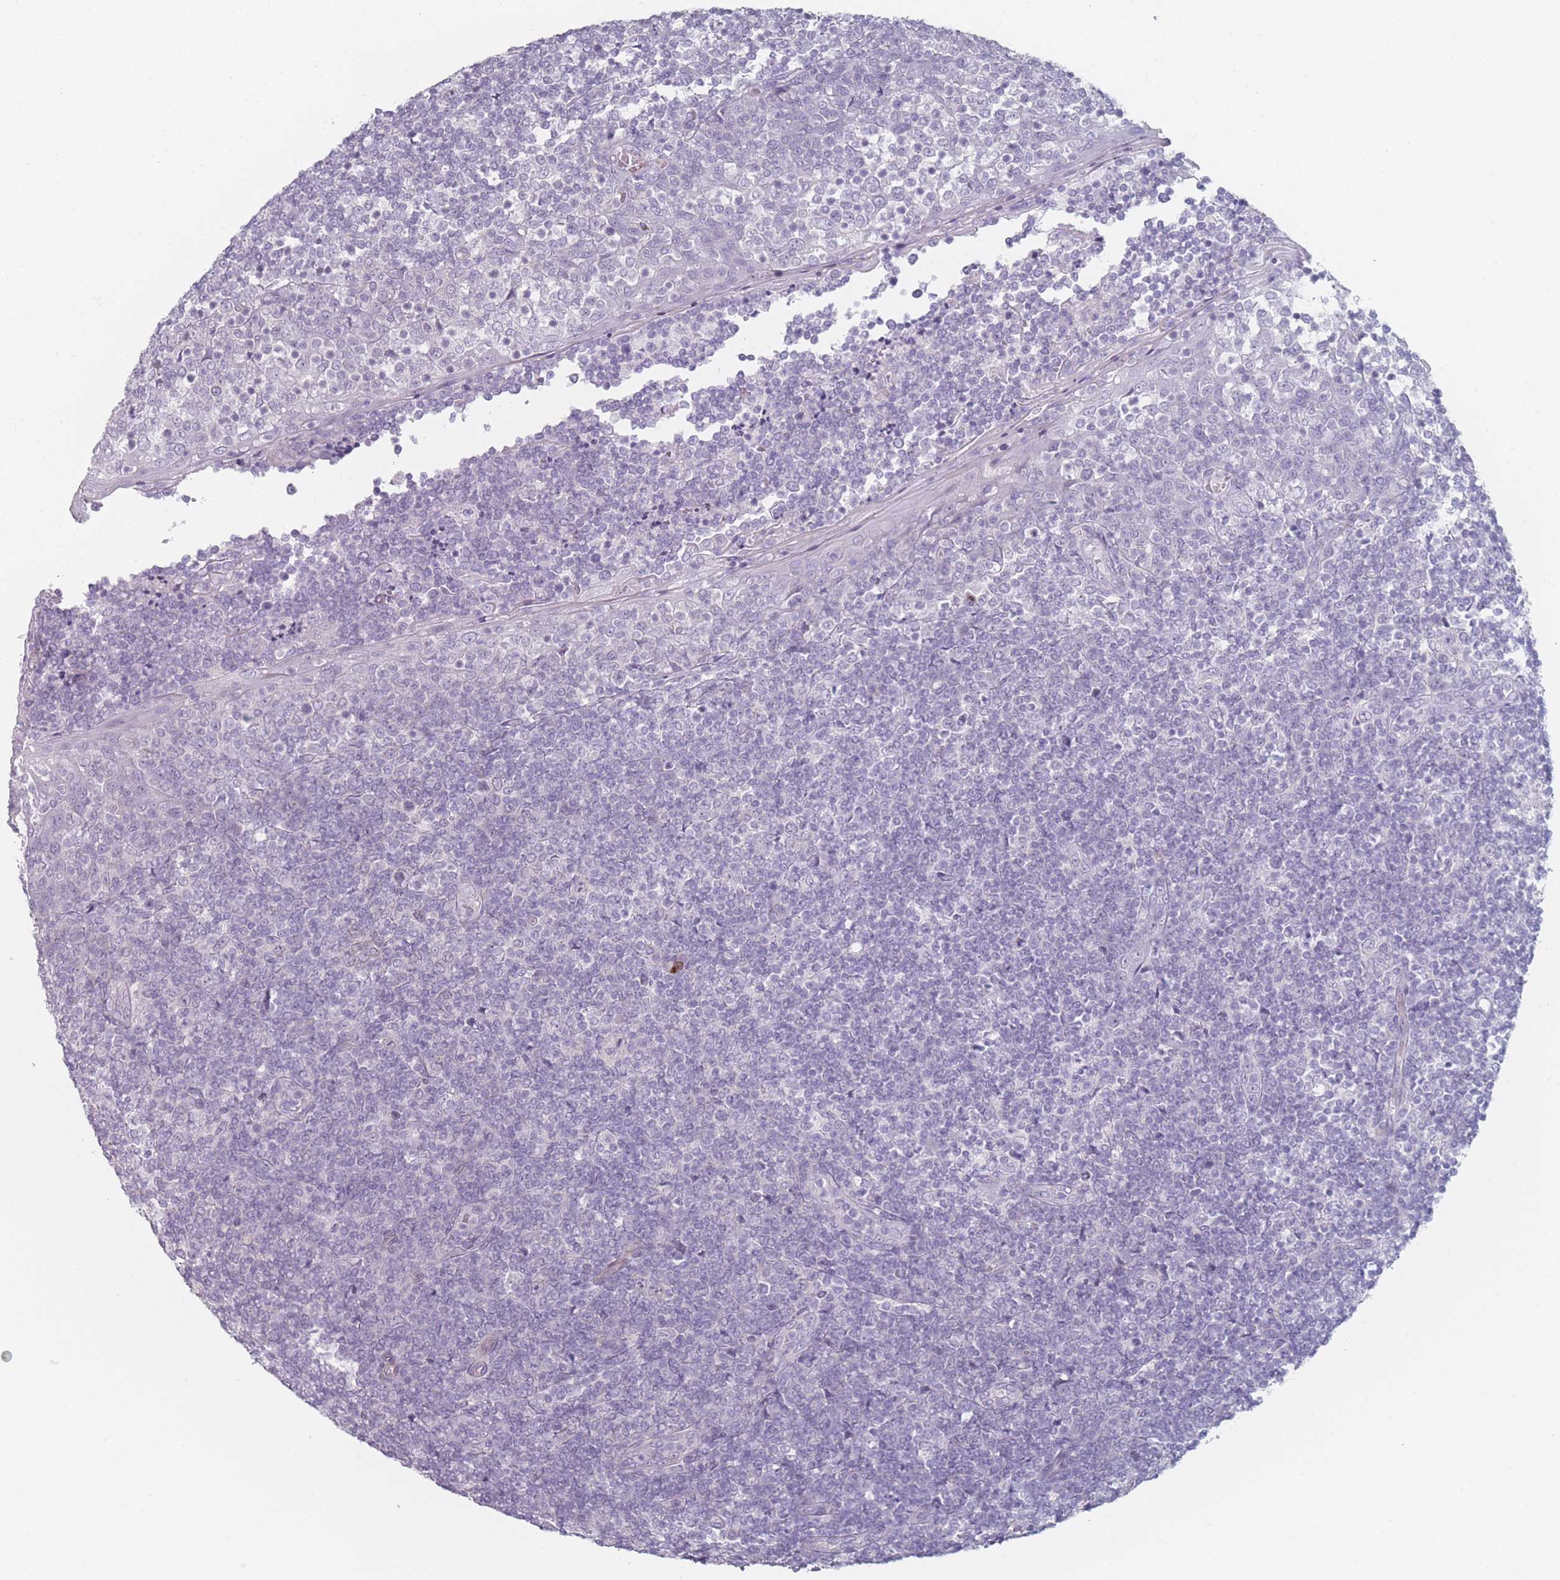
{"staining": {"intensity": "moderate", "quantity": "25%-75%", "location": "cytoplasmic/membranous"}, "tissue": "tonsil", "cell_type": "Germinal center cells", "image_type": "normal", "snomed": [{"axis": "morphology", "description": "Normal tissue, NOS"}, {"axis": "topography", "description": "Tonsil"}], "caption": "Protein staining of normal tonsil exhibits moderate cytoplasmic/membranous expression in approximately 25%-75% of germinal center cells. (Stains: DAB in brown, nuclei in blue, Microscopy: brightfield microscopy at high magnification).", "gene": "RNF4", "patient": {"sex": "female", "age": 19}}